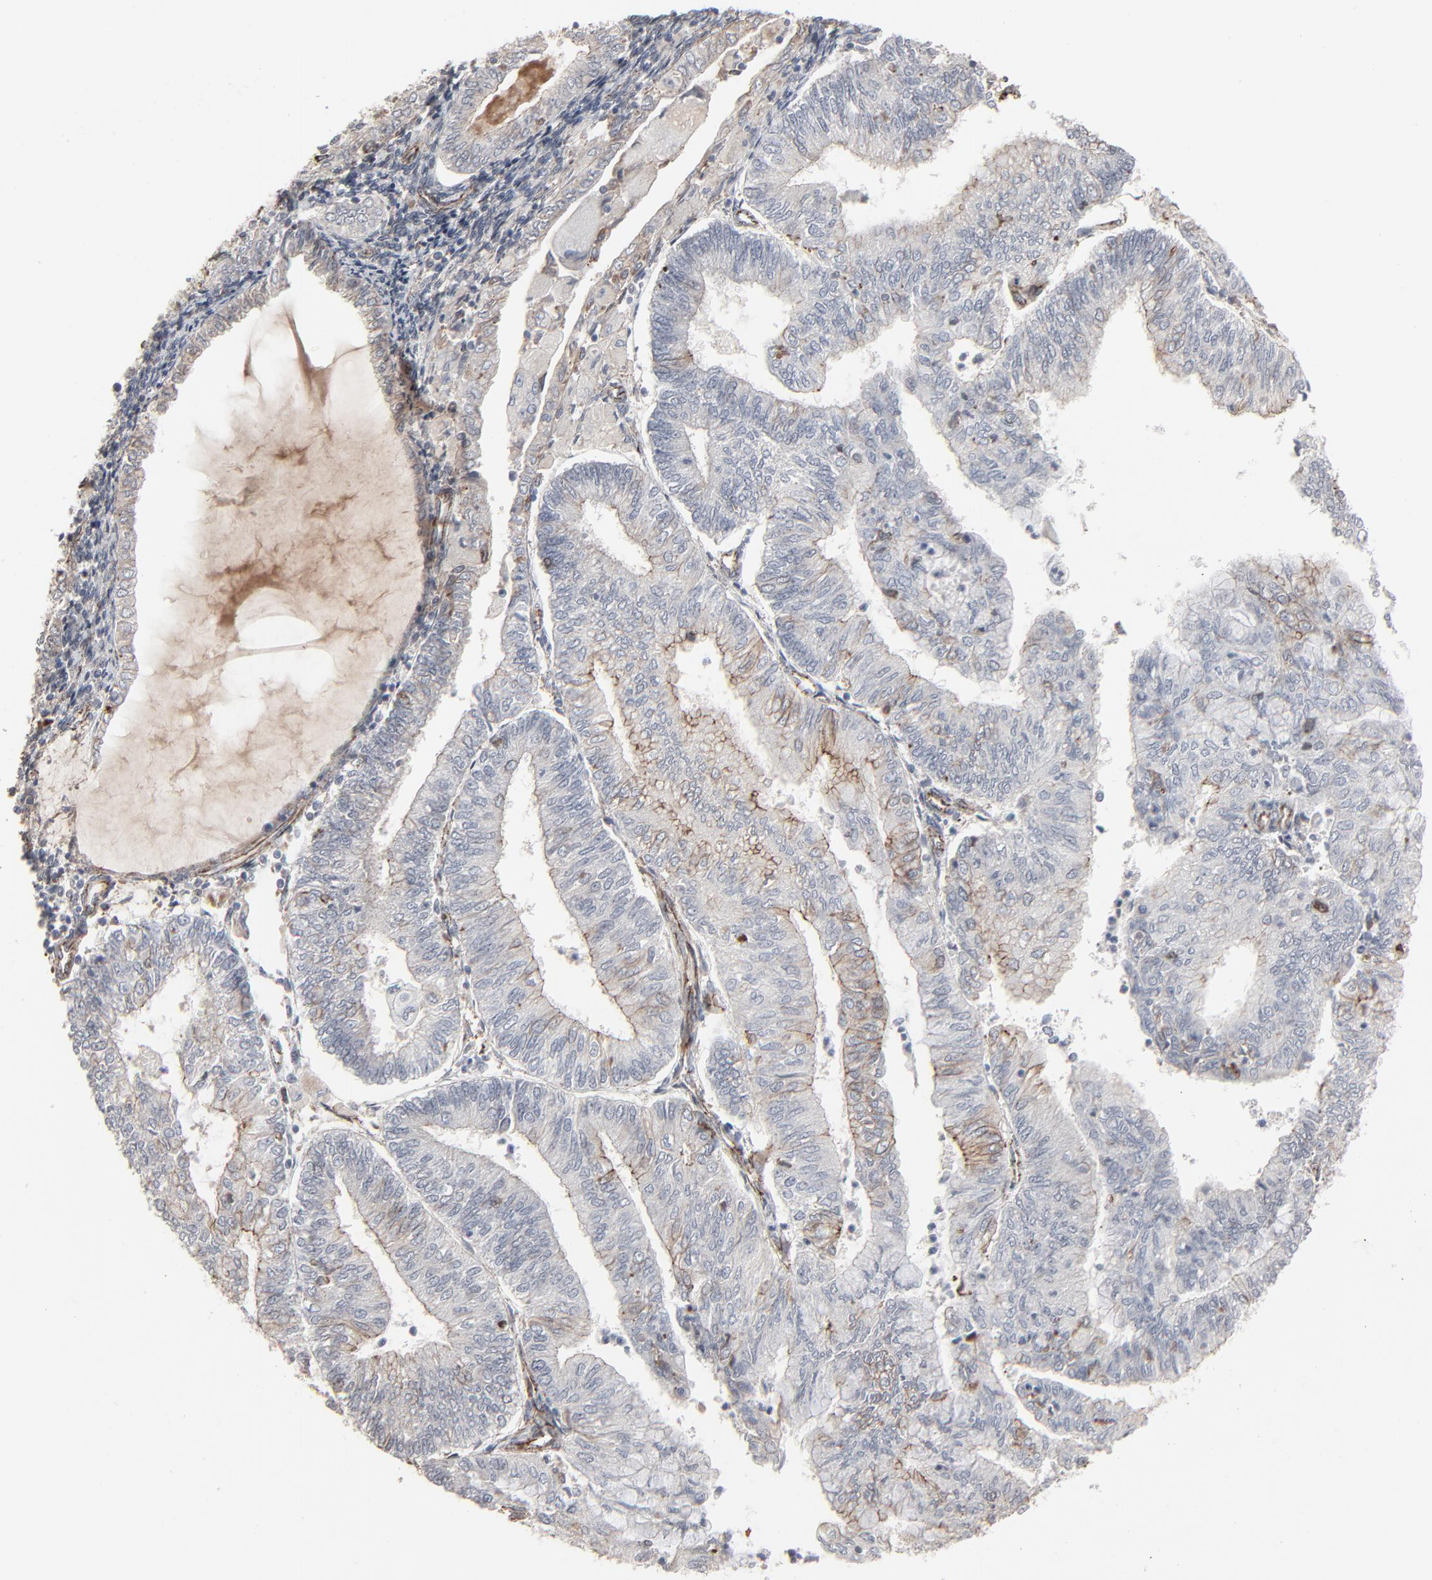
{"staining": {"intensity": "weak", "quantity": "<25%", "location": "cytoplasmic/membranous"}, "tissue": "endometrial cancer", "cell_type": "Tumor cells", "image_type": "cancer", "snomed": [{"axis": "morphology", "description": "Adenocarcinoma, NOS"}, {"axis": "topography", "description": "Endometrium"}], "caption": "There is no significant positivity in tumor cells of endometrial cancer (adenocarcinoma).", "gene": "CTNND1", "patient": {"sex": "female", "age": 59}}